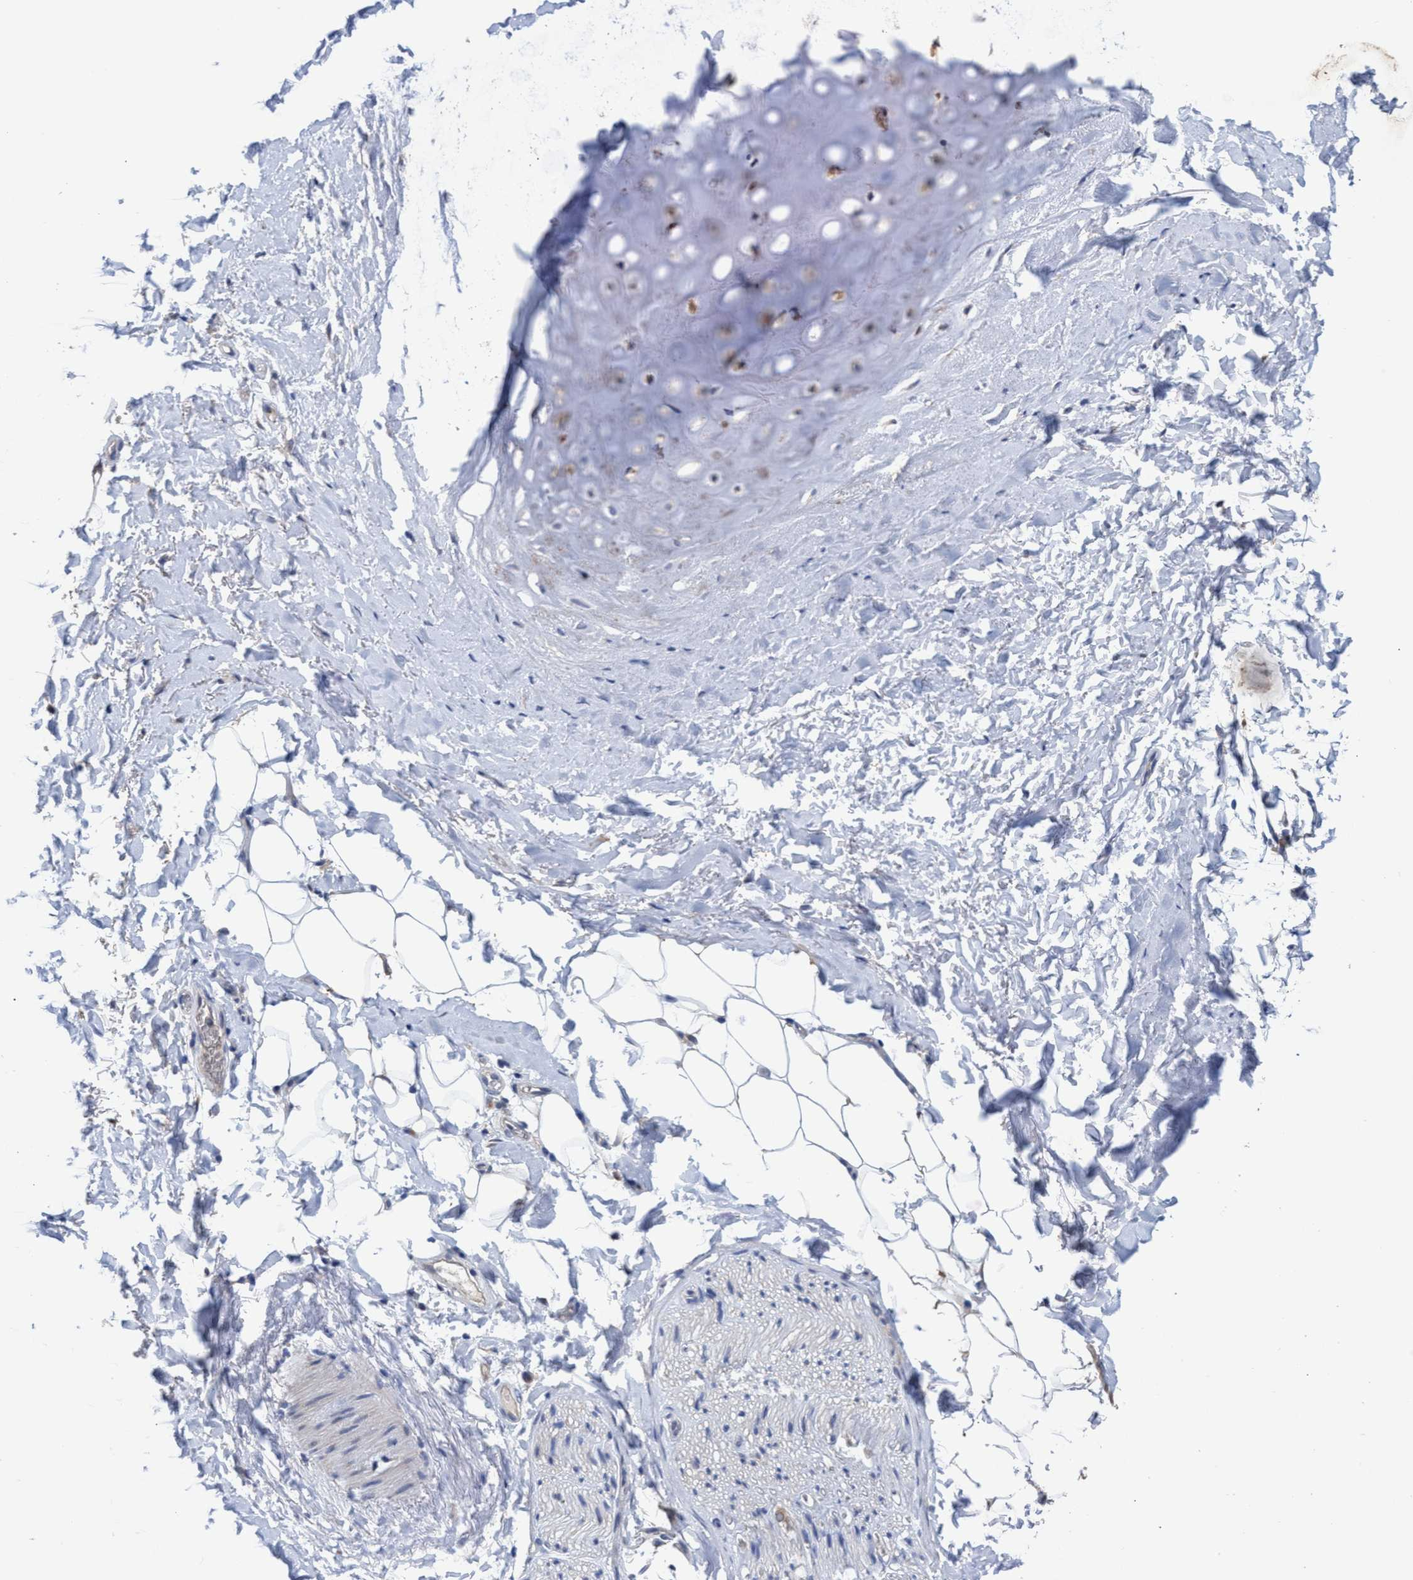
{"staining": {"intensity": "negative", "quantity": "none", "location": "none"}, "tissue": "adipose tissue", "cell_type": "Adipocytes", "image_type": "normal", "snomed": [{"axis": "morphology", "description": "Normal tissue, NOS"}, {"axis": "topography", "description": "Cartilage tissue"}, {"axis": "topography", "description": "Bronchus"}], "caption": "Protein analysis of unremarkable adipose tissue reveals no significant staining in adipocytes. Brightfield microscopy of immunohistochemistry (IHC) stained with DAB (3,3'-diaminobenzidine) (brown) and hematoxylin (blue), captured at high magnification.", "gene": "SVEP1", "patient": {"sex": "female", "age": 73}}